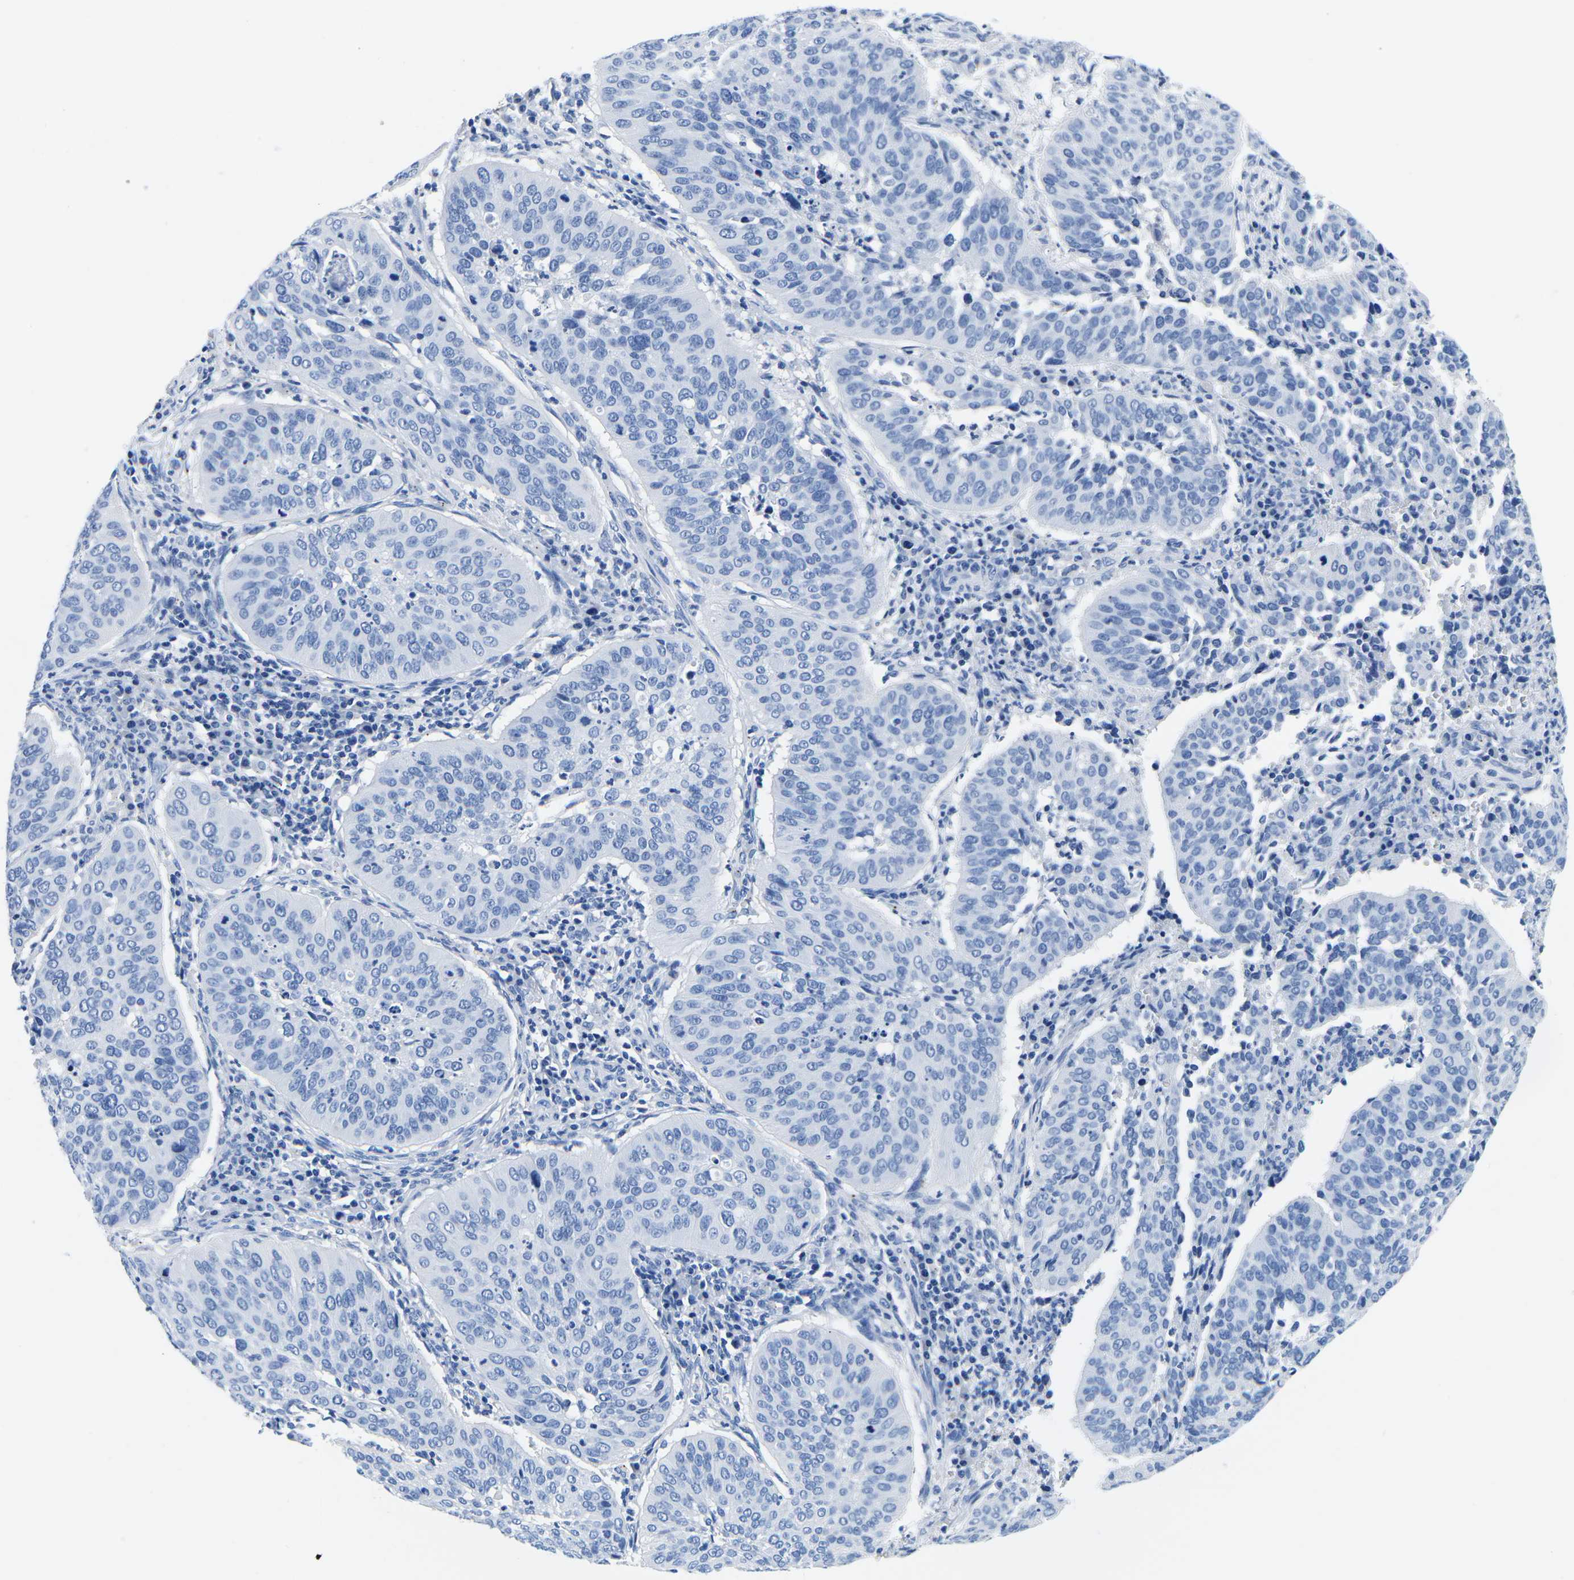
{"staining": {"intensity": "negative", "quantity": "none", "location": "none"}, "tissue": "cervical cancer", "cell_type": "Tumor cells", "image_type": "cancer", "snomed": [{"axis": "morphology", "description": "Normal tissue, NOS"}, {"axis": "morphology", "description": "Squamous cell carcinoma, NOS"}, {"axis": "topography", "description": "Cervix"}], "caption": "The histopathology image reveals no significant positivity in tumor cells of cervical cancer (squamous cell carcinoma).", "gene": "CYP1A2", "patient": {"sex": "female", "age": 39}}